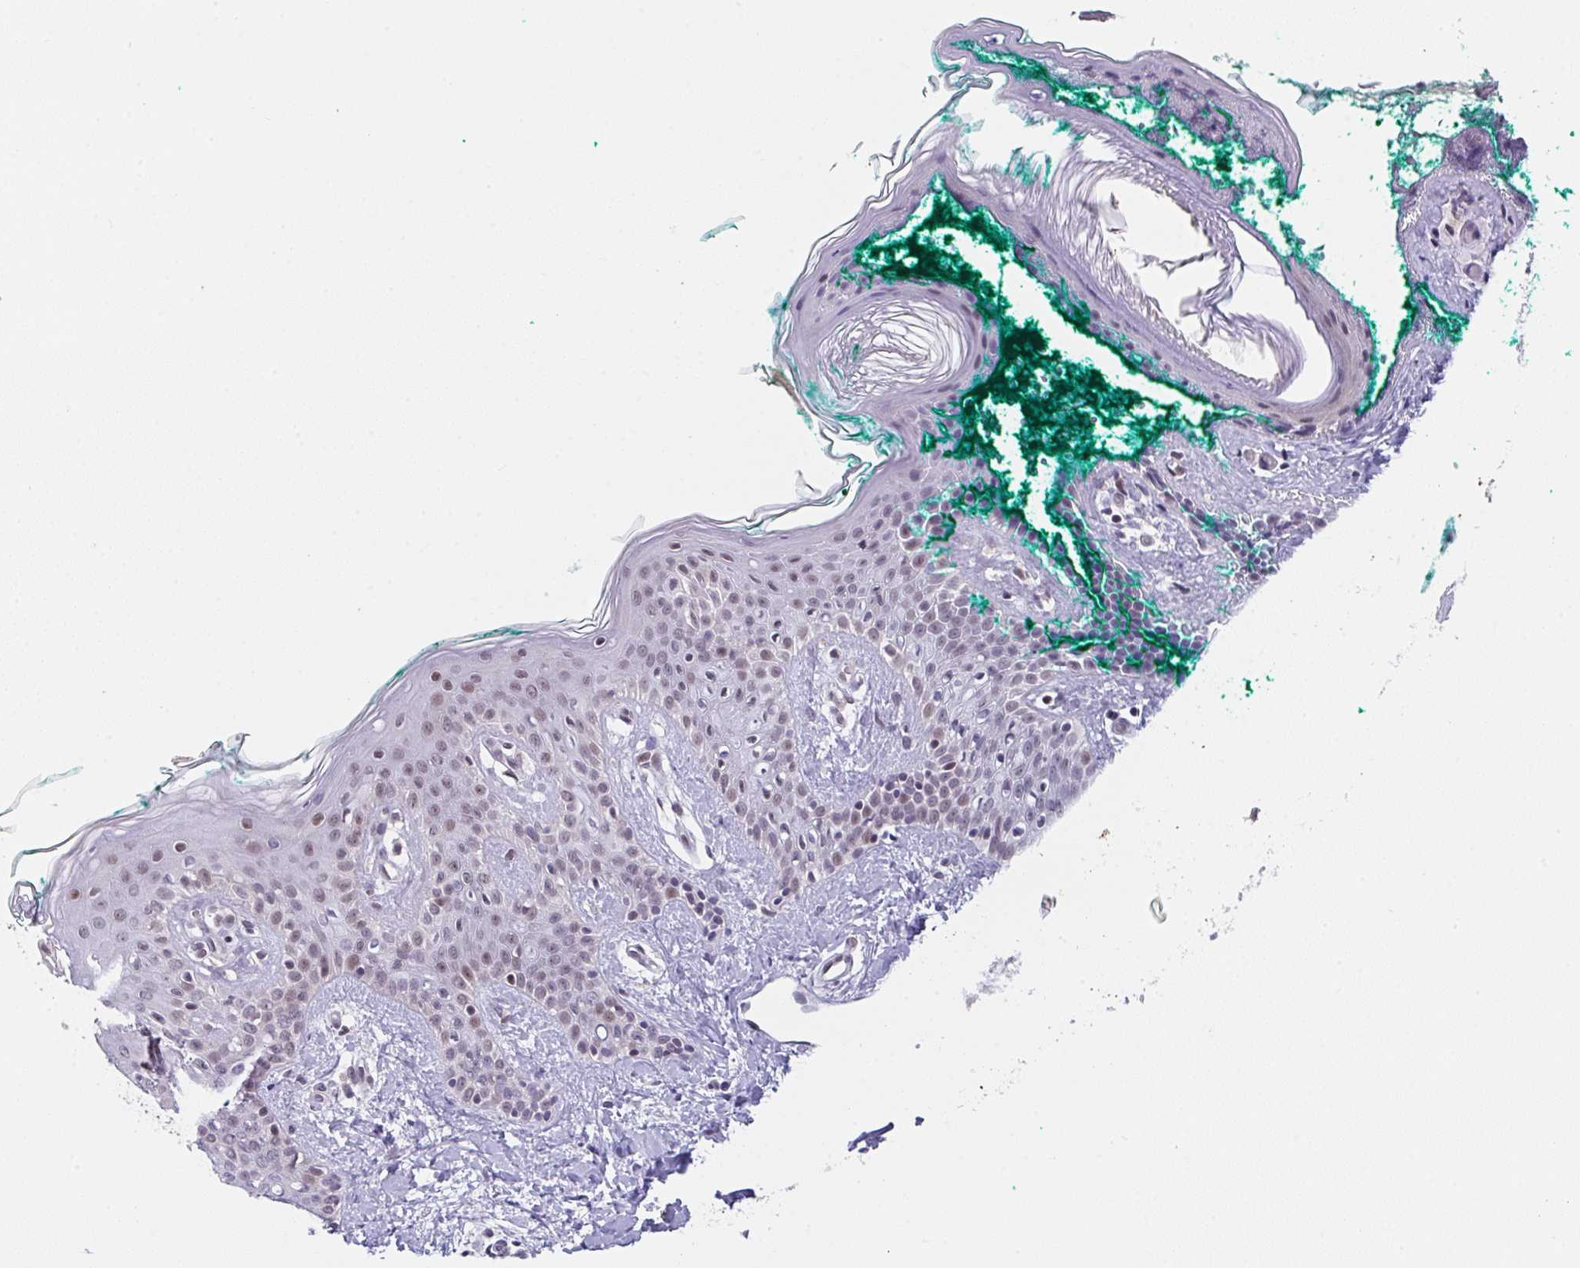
{"staining": {"intensity": "moderate", "quantity": "25%-75%", "location": "nuclear"}, "tissue": "skin", "cell_type": "Fibroblasts", "image_type": "normal", "snomed": [{"axis": "morphology", "description": "Normal tissue, NOS"}, {"axis": "topography", "description": "Skin"}], "caption": "Fibroblasts show medium levels of moderate nuclear expression in about 25%-75% of cells in benign human skin.", "gene": "RBM18", "patient": {"sex": "male", "age": 16}}